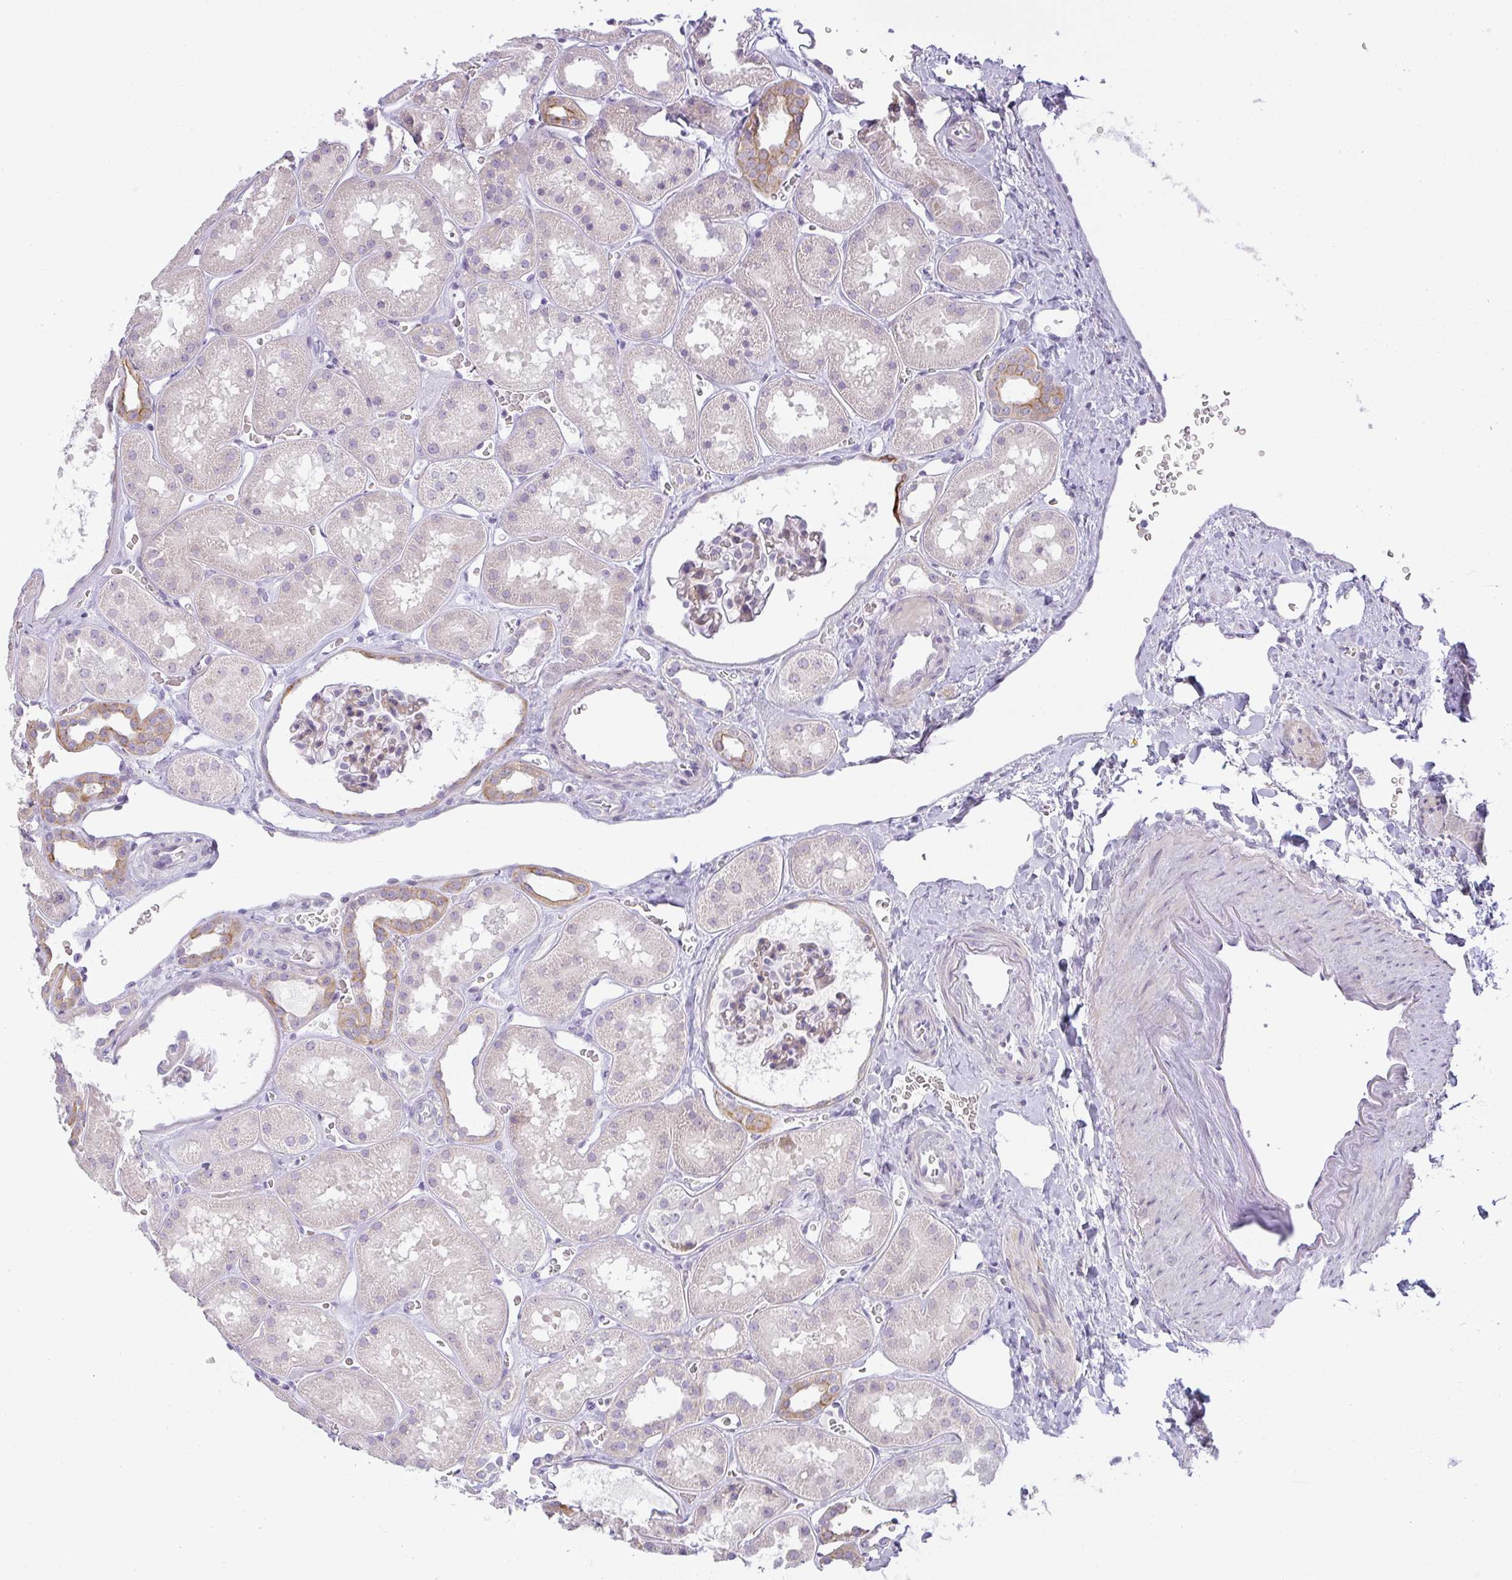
{"staining": {"intensity": "weak", "quantity": "<25%", "location": "cytoplasmic/membranous"}, "tissue": "kidney", "cell_type": "Cells in glomeruli", "image_type": "normal", "snomed": [{"axis": "morphology", "description": "Normal tissue, NOS"}, {"axis": "topography", "description": "Kidney"}], "caption": "This histopathology image is of normal kidney stained with immunohistochemistry to label a protein in brown with the nuclei are counter-stained blue. There is no positivity in cells in glomeruli.", "gene": "SIRPB2", "patient": {"sex": "female", "age": 41}}